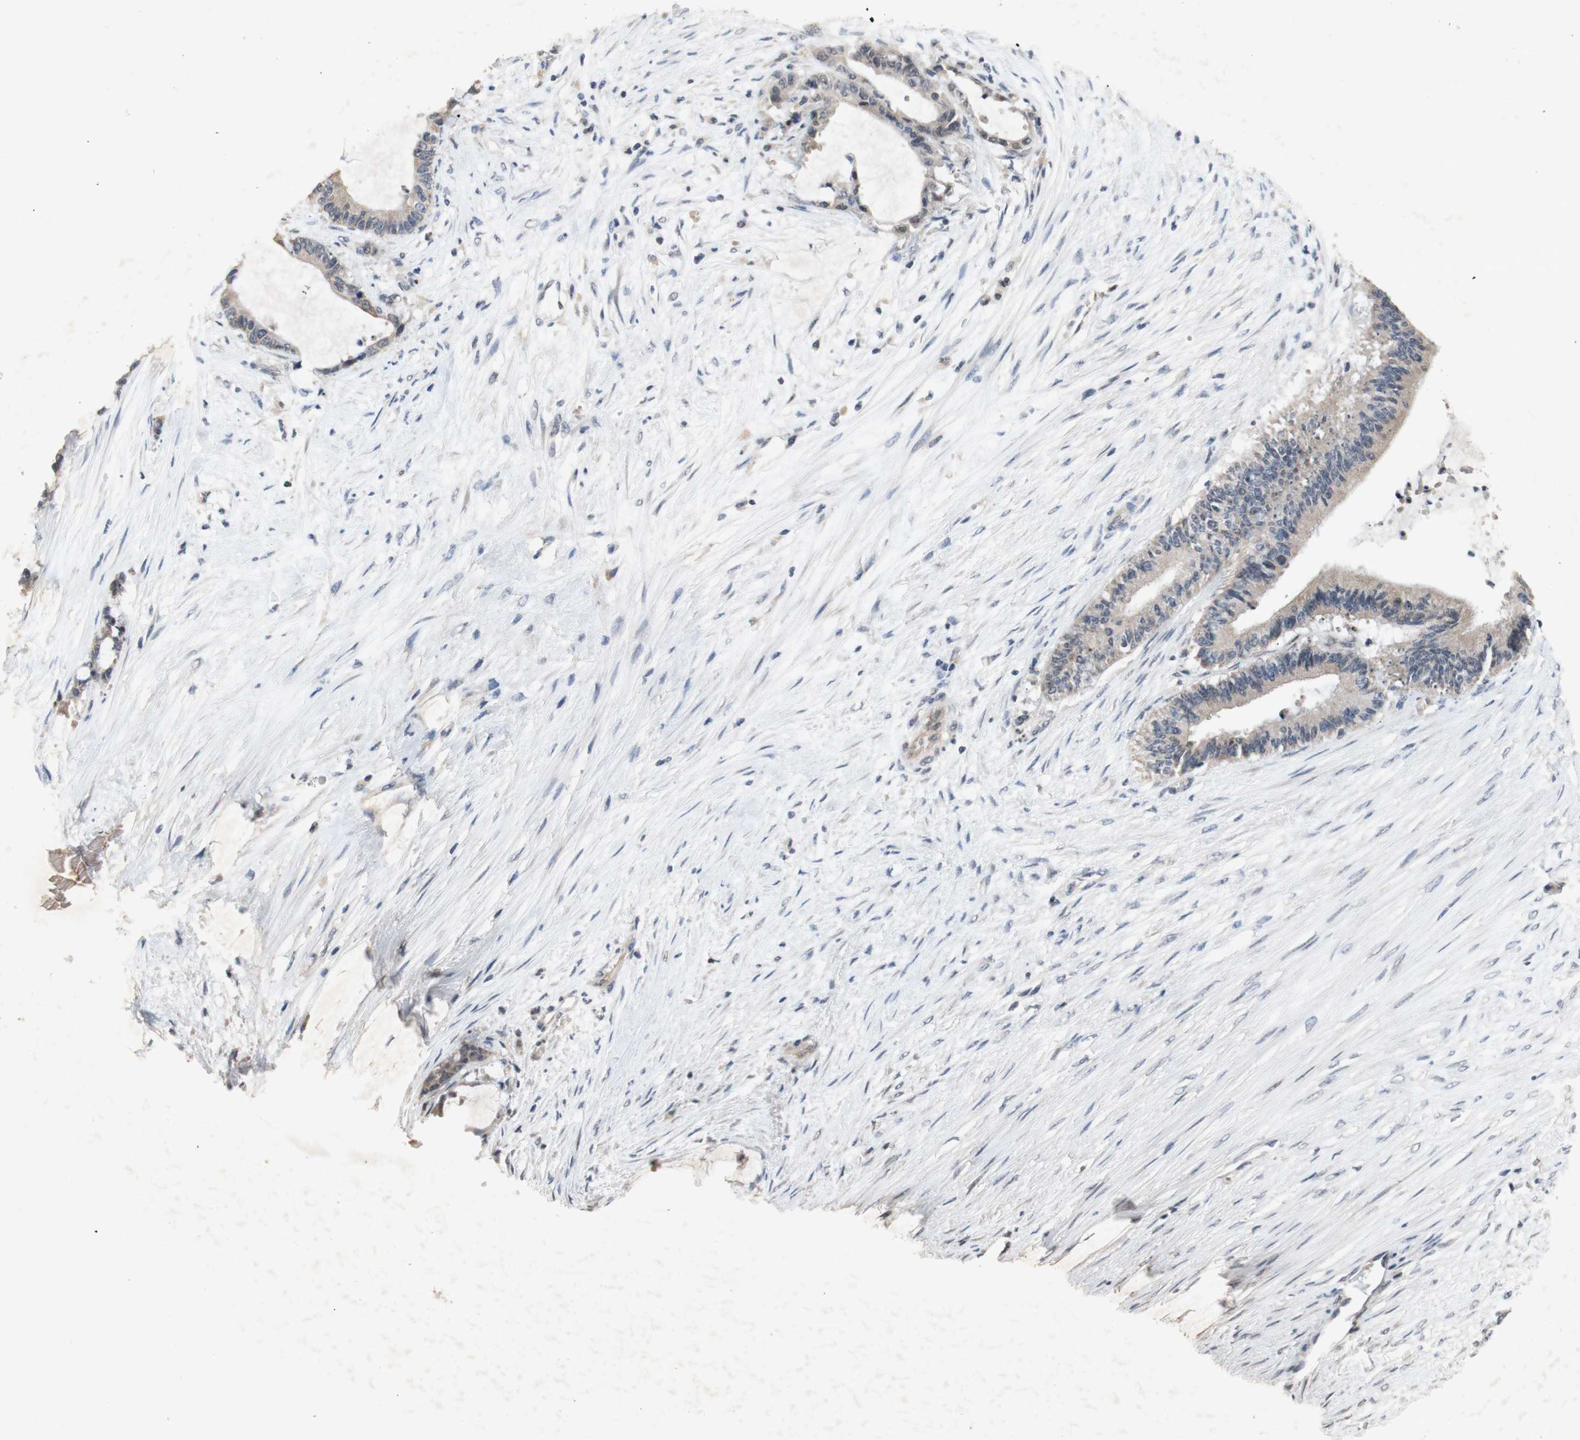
{"staining": {"intensity": "weak", "quantity": ">75%", "location": "cytoplasmic/membranous"}, "tissue": "liver cancer", "cell_type": "Tumor cells", "image_type": "cancer", "snomed": [{"axis": "morphology", "description": "Cholangiocarcinoma"}, {"axis": "topography", "description": "Liver"}], "caption": "Protein staining shows weak cytoplasmic/membranous positivity in about >75% of tumor cells in liver cancer (cholangiocarcinoma).", "gene": "FOSB", "patient": {"sex": "female", "age": 73}}